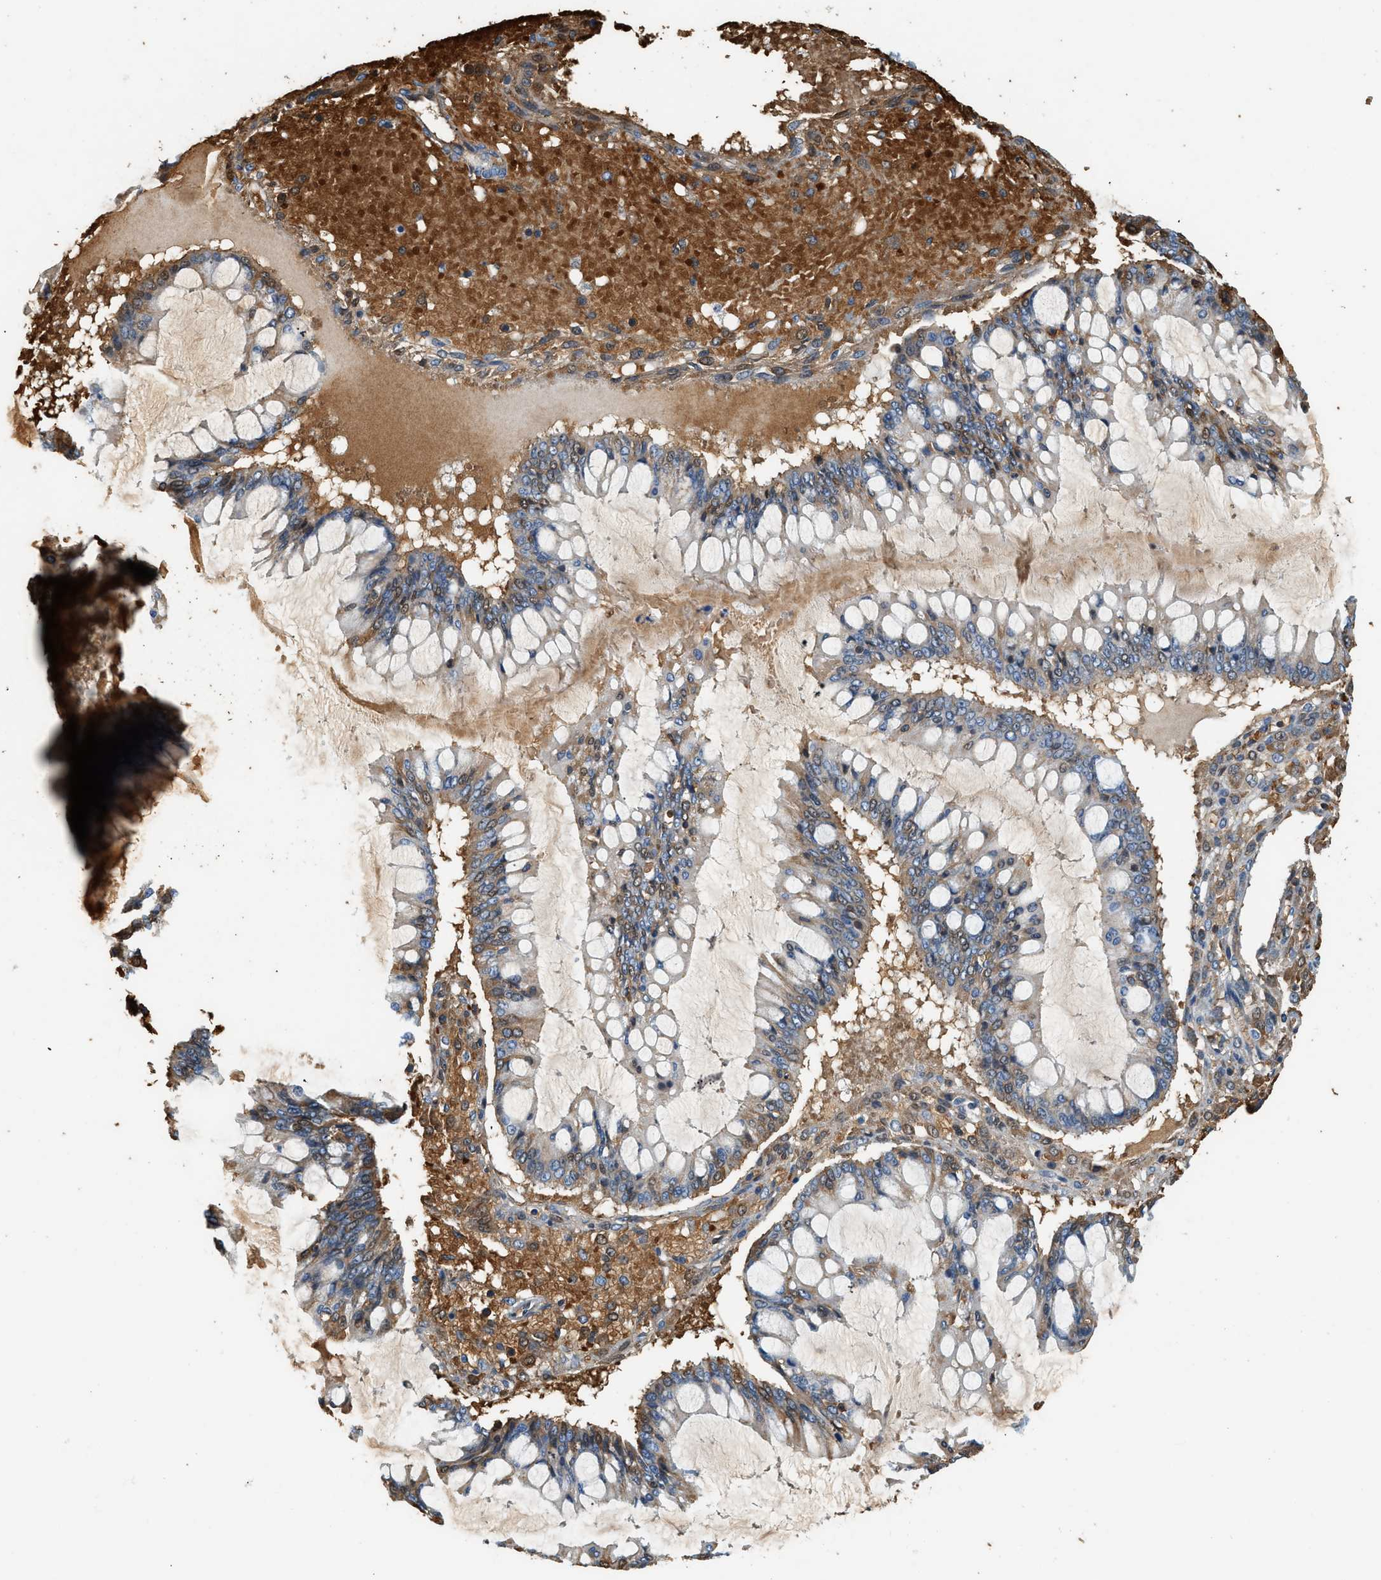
{"staining": {"intensity": "moderate", "quantity": "<25%", "location": "cytoplasmic/membranous,nuclear"}, "tissue": "ovarian cancer", "cell_type": "Tumor cells", "image_type": "cancer", "snomed": [{"axis": "morphology", "description": "Cystadenocarcinoma, mucinous, NOS"}, {"axis": "topography", "description": "Ovary"}], "caption": "A photomicrograph showing moderate cytoplasmic/membranous and nuclear expression in about <25% of tumor cells in ovarian mucinous cystadenocarcinoma, as visualized by brown immunohistochemical staining.", "gene": "CYTH2", "patient": {"sex": "female", "age": 73}}